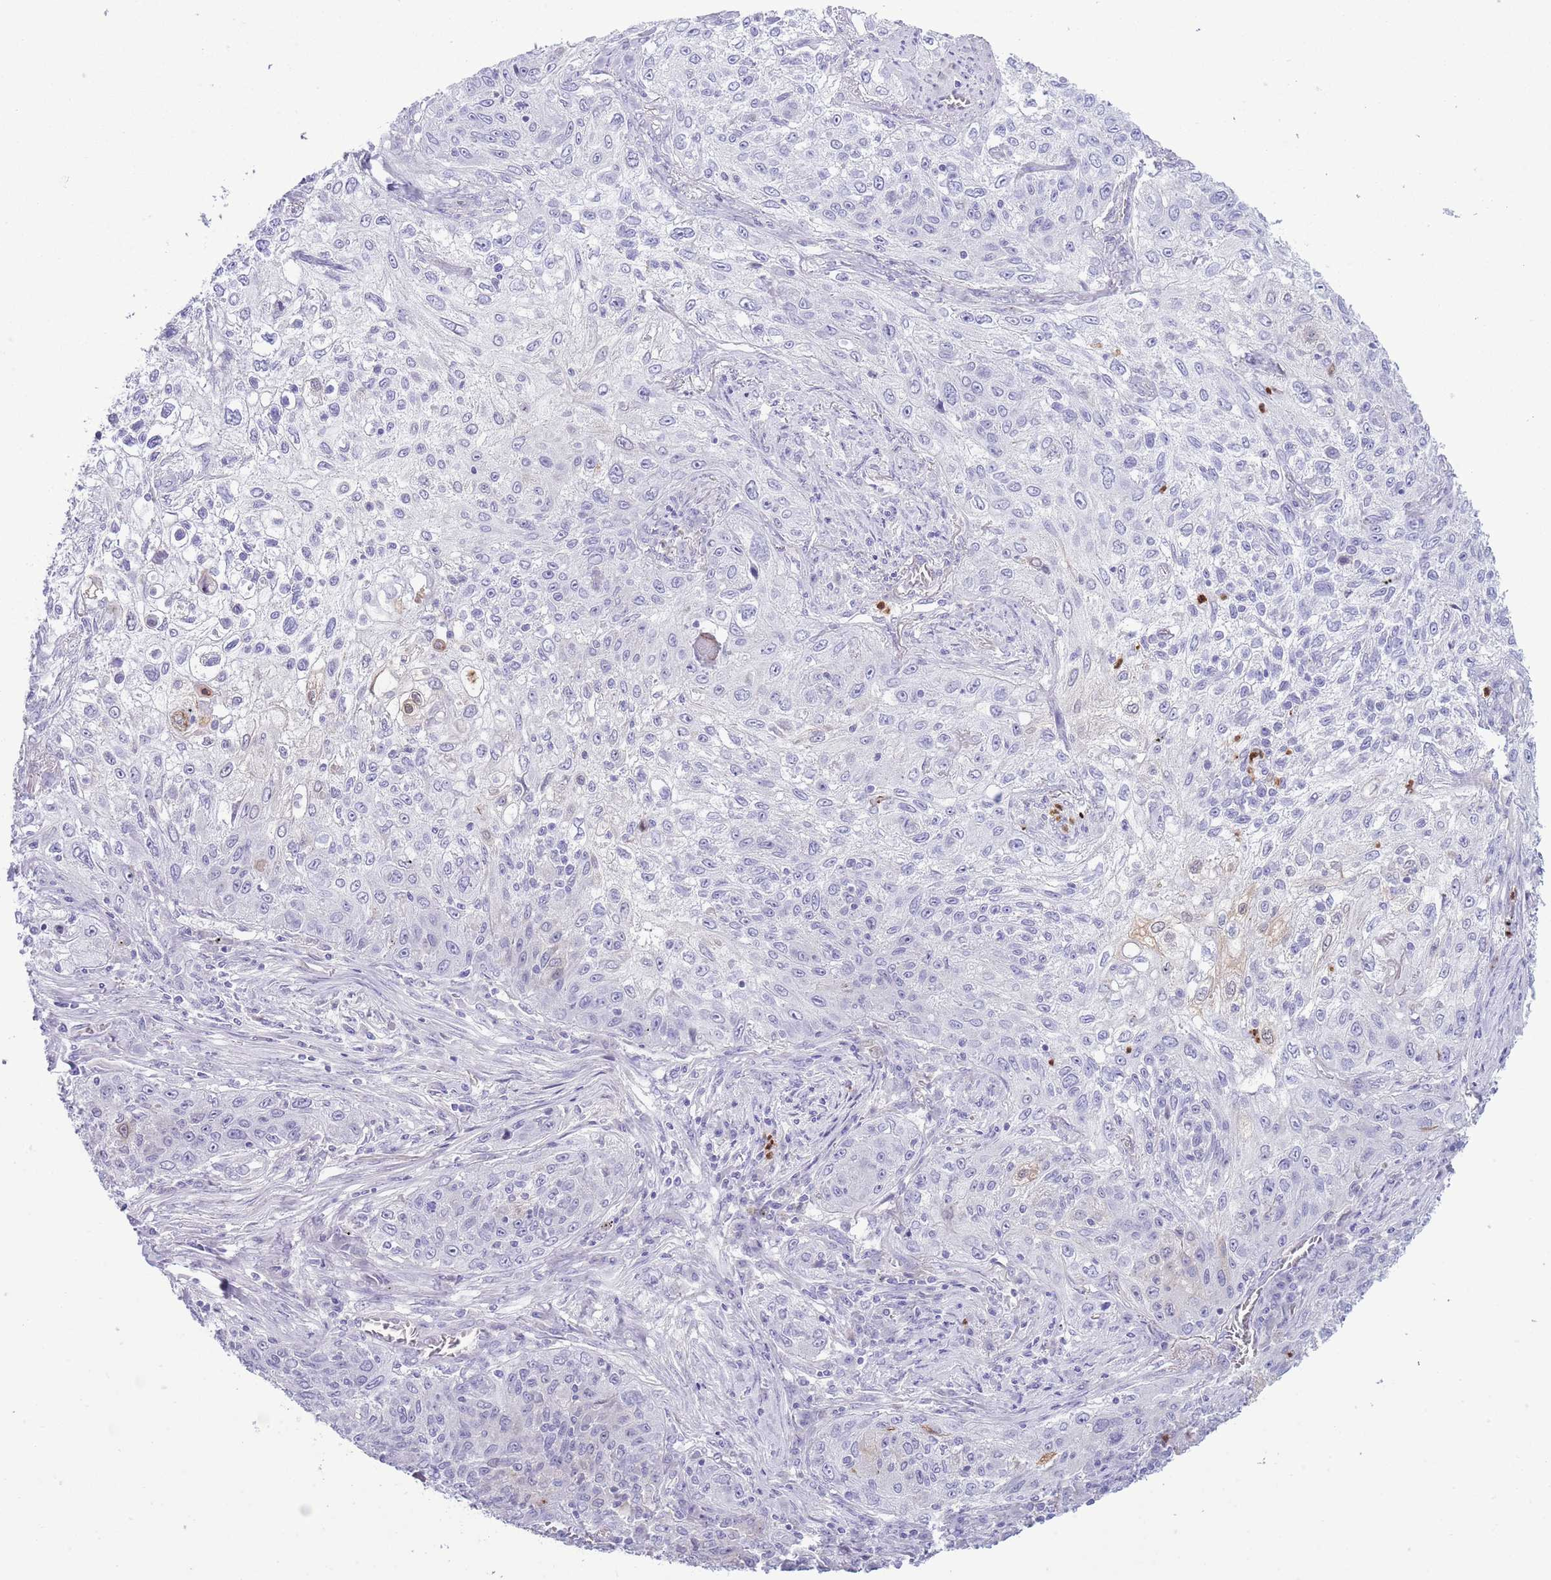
{"staining": {"intensity": "negative", "quantity": "none", "location": "none"}, "tissue": "lung cancer", "cell_type": "Tumor cells", "image_type": "cancer", "snomed": [{"axis": "morphology", "description": "Squamous cell carcinoma, NOS"}, {"axis": "topography", "description": "Lung"}], "caption": "This is an IHC histopathology image of lung cancer. There is no positivity in tumor cells.", "gene": "OR6M1", "patient": {"sex": "female", "age": 69}}